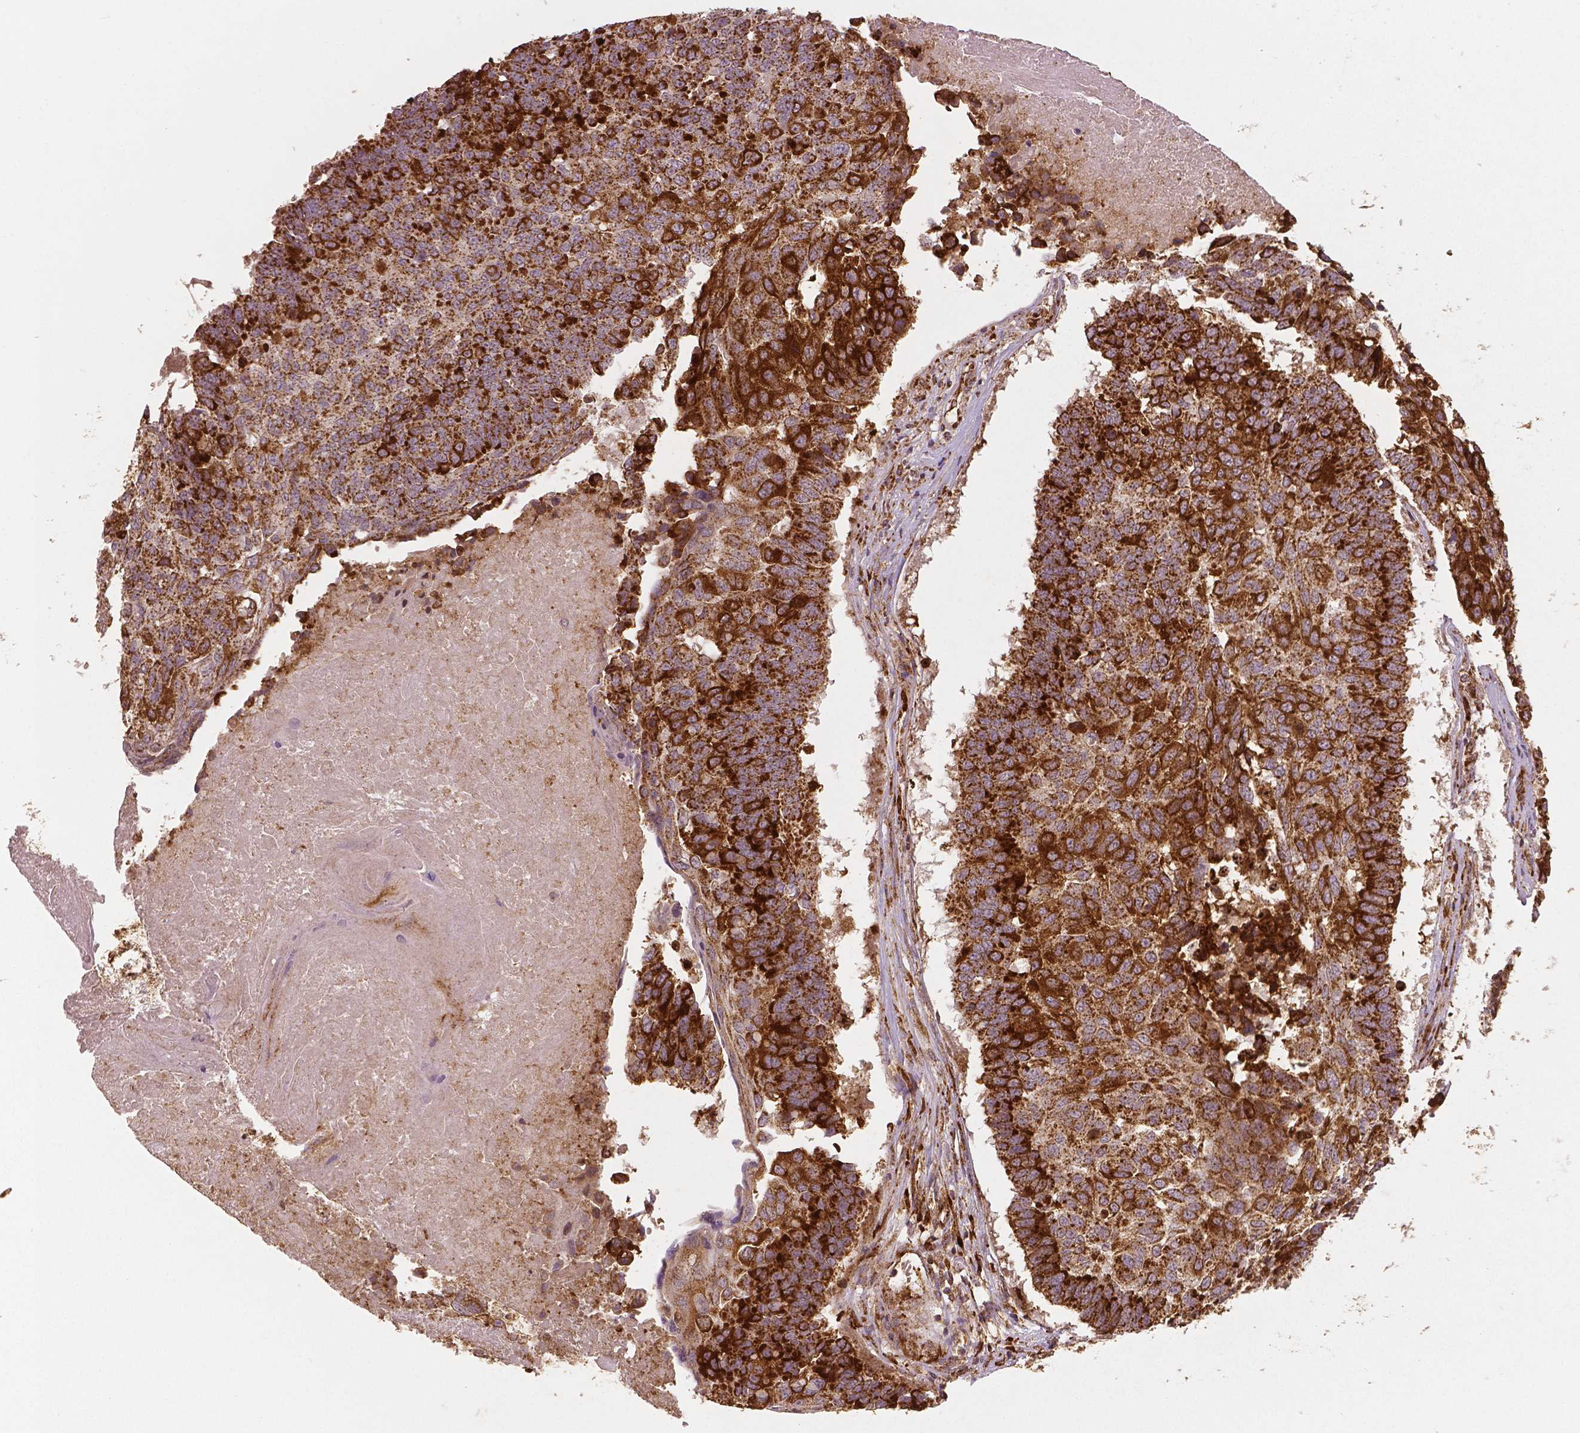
{"staining": {"intensity": "strong", "quantity": ">75%", "location": "cytoplasmic/membranous"}, "tissue": "lung cancer", "cell_type": "Tumor cells", "image_type": "cancer", "snomed": [{"axis": "morphology", "description": "Squamous cell carcinoma, NOS"}, {"axis": "topography", "description": "Lung"}], "caption": "Immunohistochemistry photomicrograph of neoplastic tissue: human squamous cell carcinoma (lung) stained using immunohistochemistry (IHC) demonstrates high levels of strong protein expression localized specifically in the cytoplasmic/membranous of tumor cells, appearing as a cytoplasmic/membranous brown color.", "gene": "PGAM5", "patient": {"sex": "male", "age": 73}}